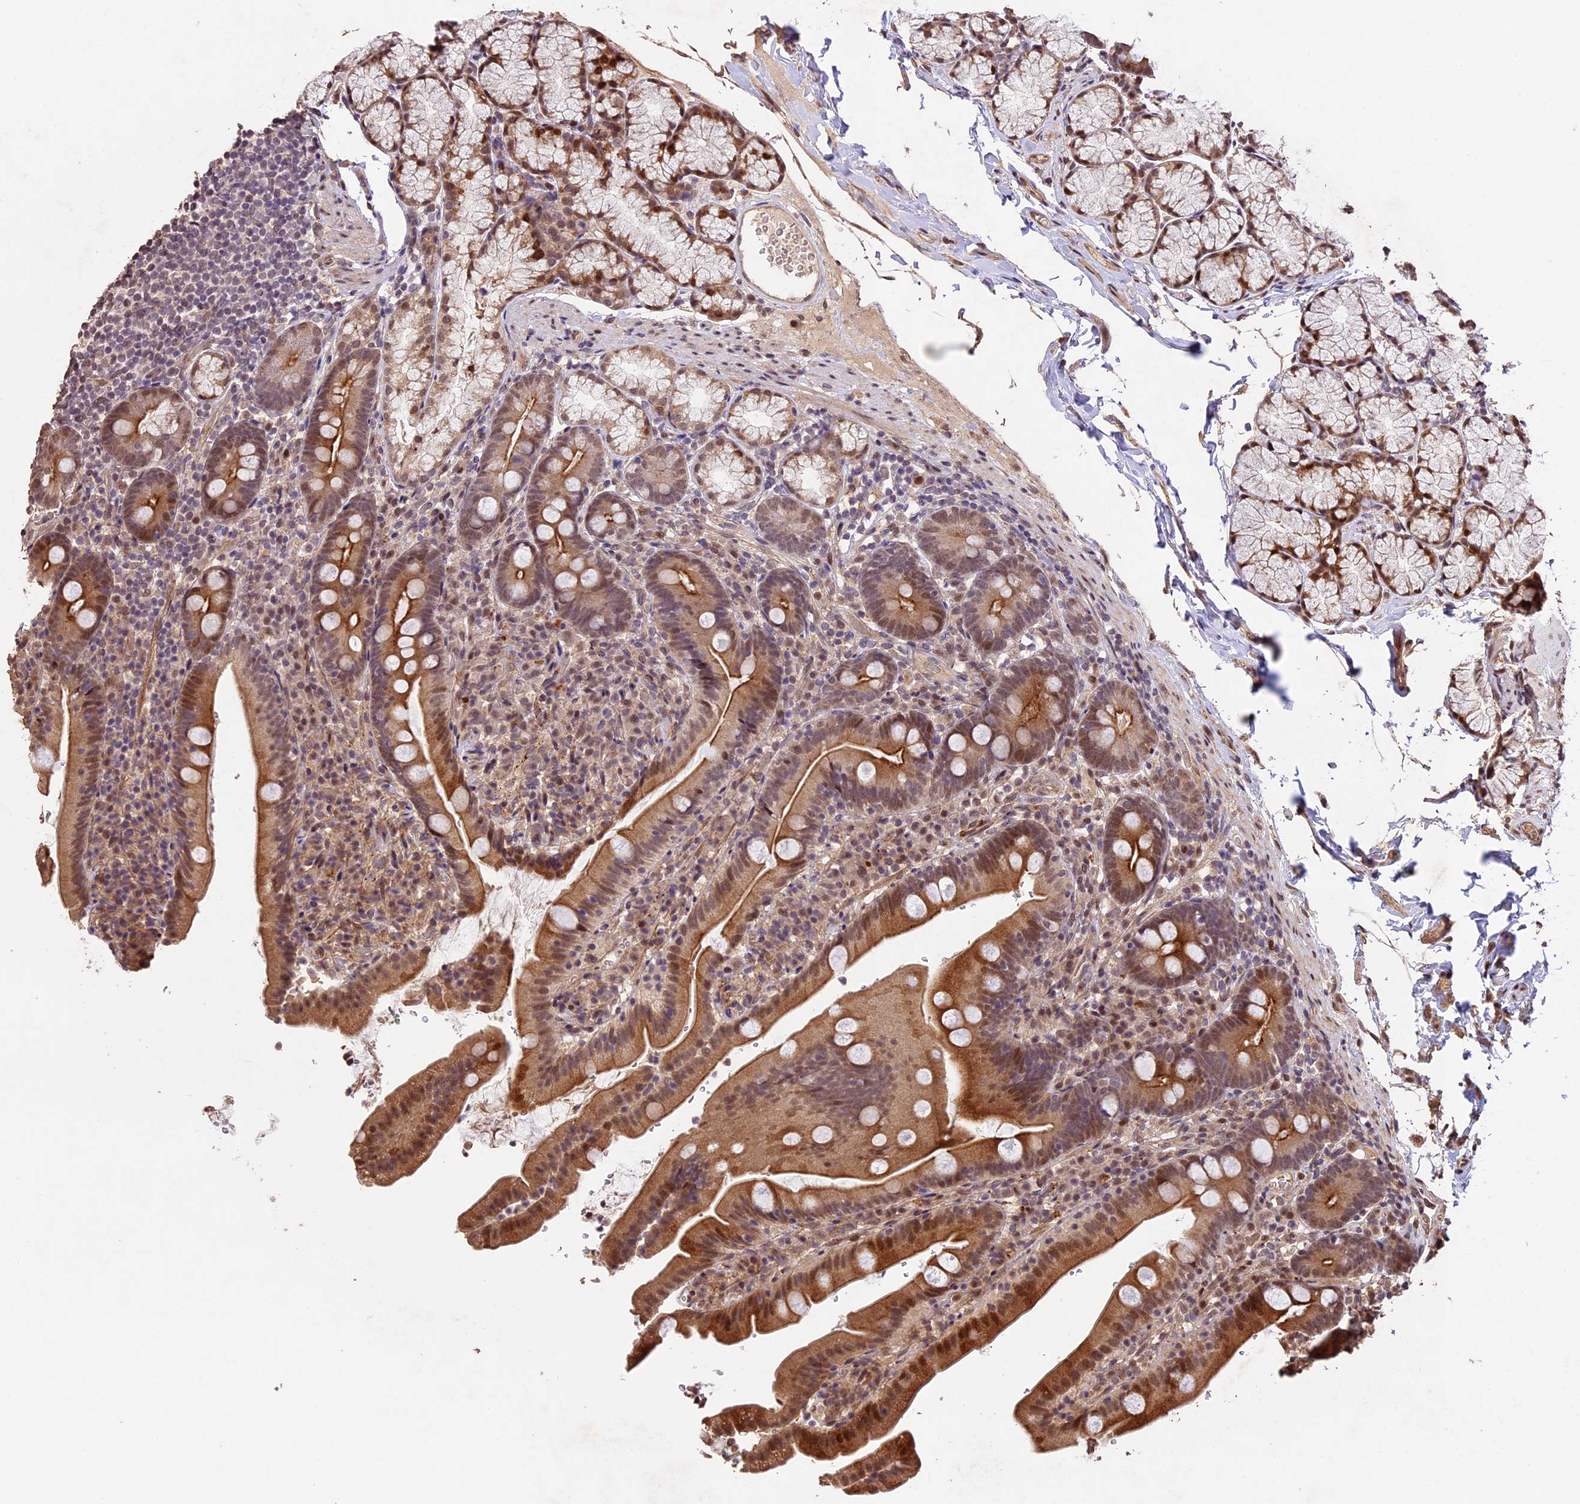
{"staining": {"intensity": "moderate", "quantity": "25%-75%", "location": "cytoplasmic/membranous,nuclear"}, "tissue": "duodenum", "cell_type": "Glandular cells", "image_type": "normal", "snomed": [{"axis": "morphology", "description": "Normal tissue, NOS"}, {"axis": "topography", "description": "Duodenum"}], "caption": "Brown immunohistochemical staining in benign duodenum demonstrates moderate cytoplasmic/membranous,nuclear positivity in approximately 25%-75% of glandular cells.", "gene": "CDKN2AIP", "patient": {"sex": "female", "age": 67}}